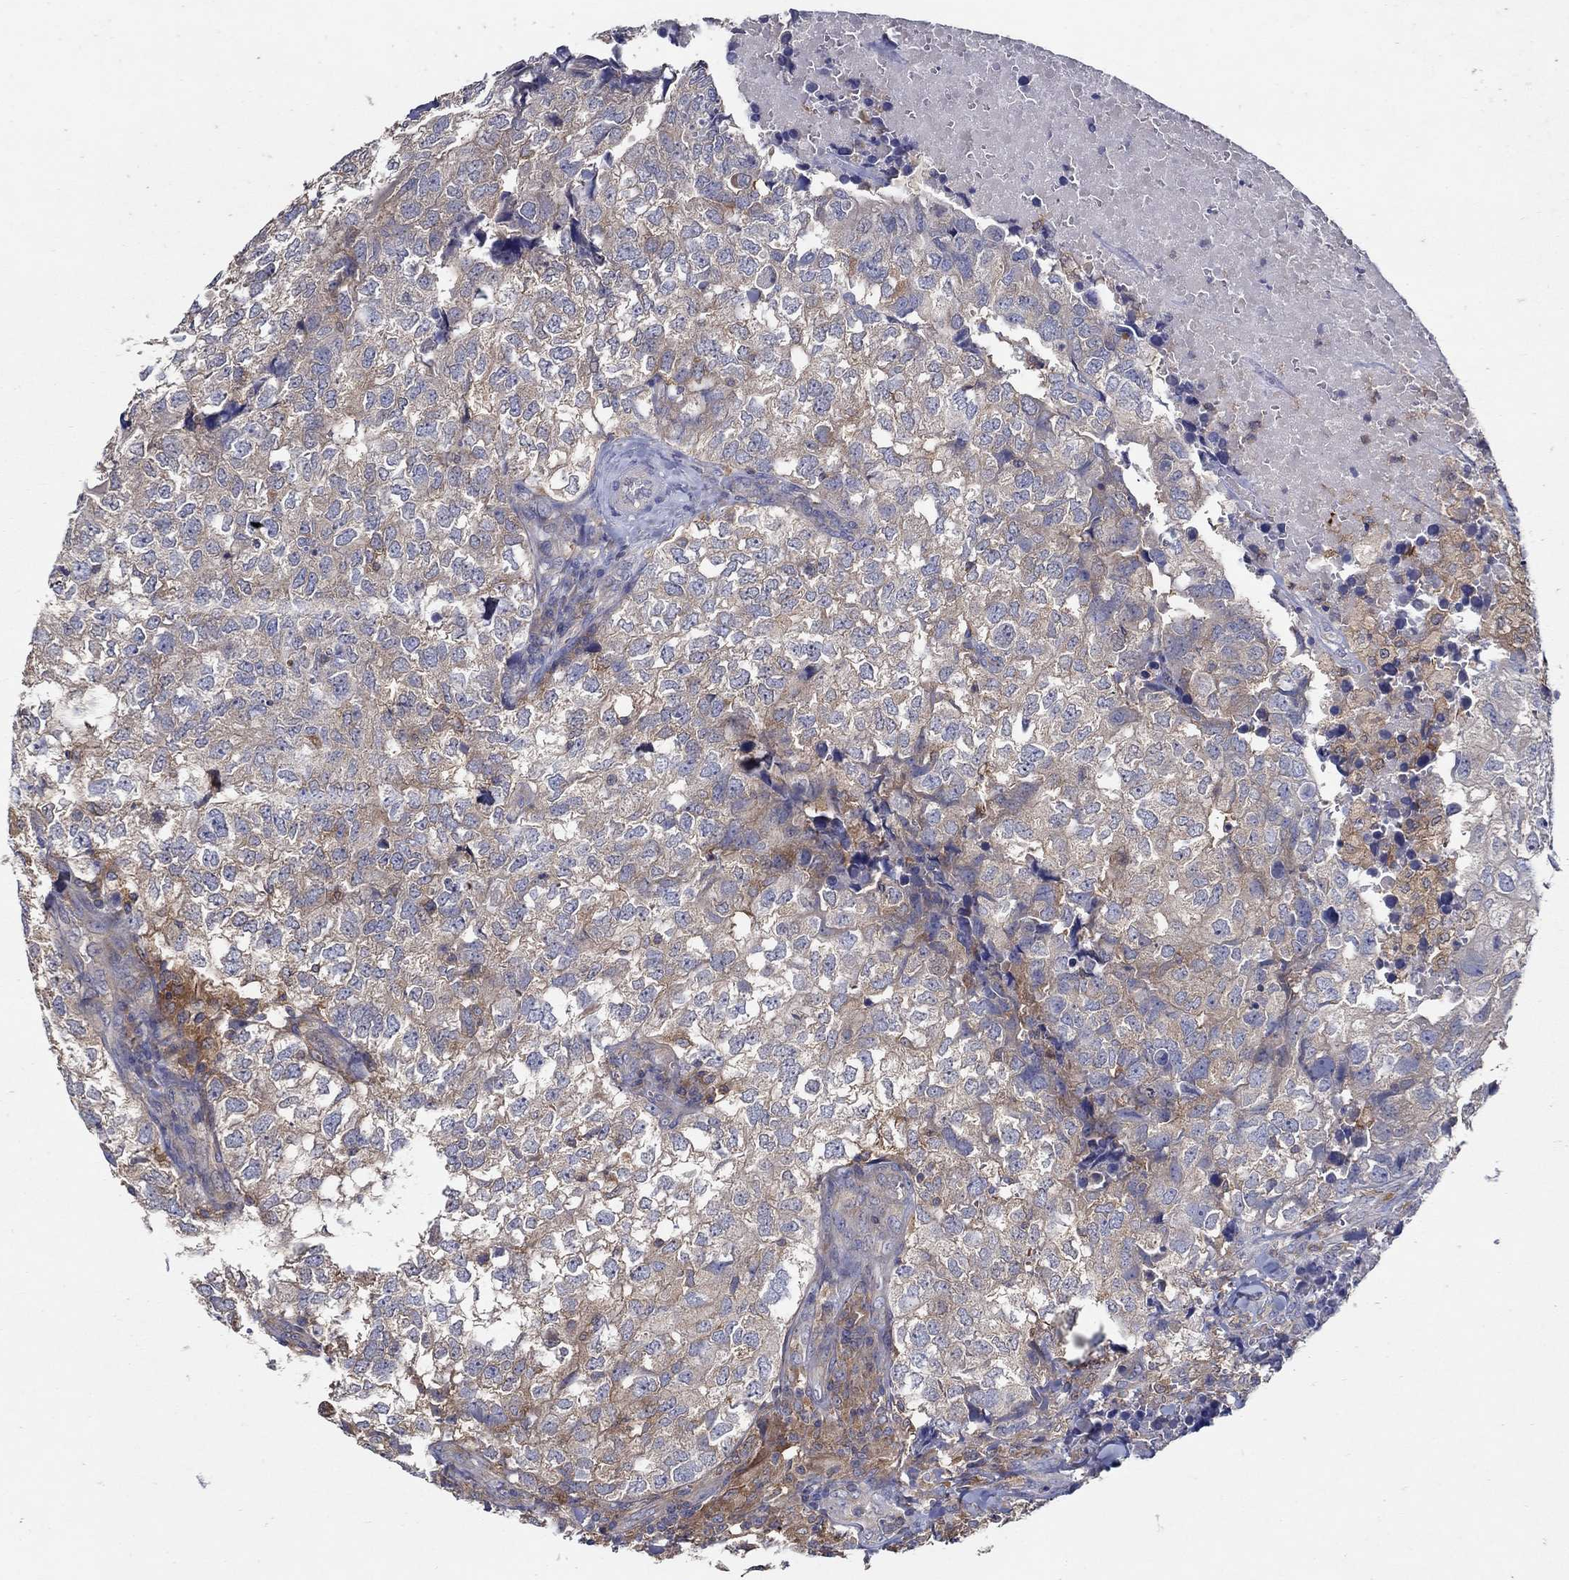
{"staining": {"intensity": "moderate", "quantity": "25%-75%", "location": "cytoplasmic/membranous"}, "tissue": "breast cancer", "cell_type": "Tumor cells", "image_type": "cancer", "snomed": [{"axis": "morphology", "description": "Duct carcinoma"}, {"axis": "topography", "description": "Breast"}], "caption": "IHC of breast cancer (invasive ductal carcinoma) displays medium levels of moderate cytoplasmic/membranous positivity in approximately 25%-75% of tumor cells.", "gene": "MTHFR", "patient": {"sex": "female", "age": 30}}